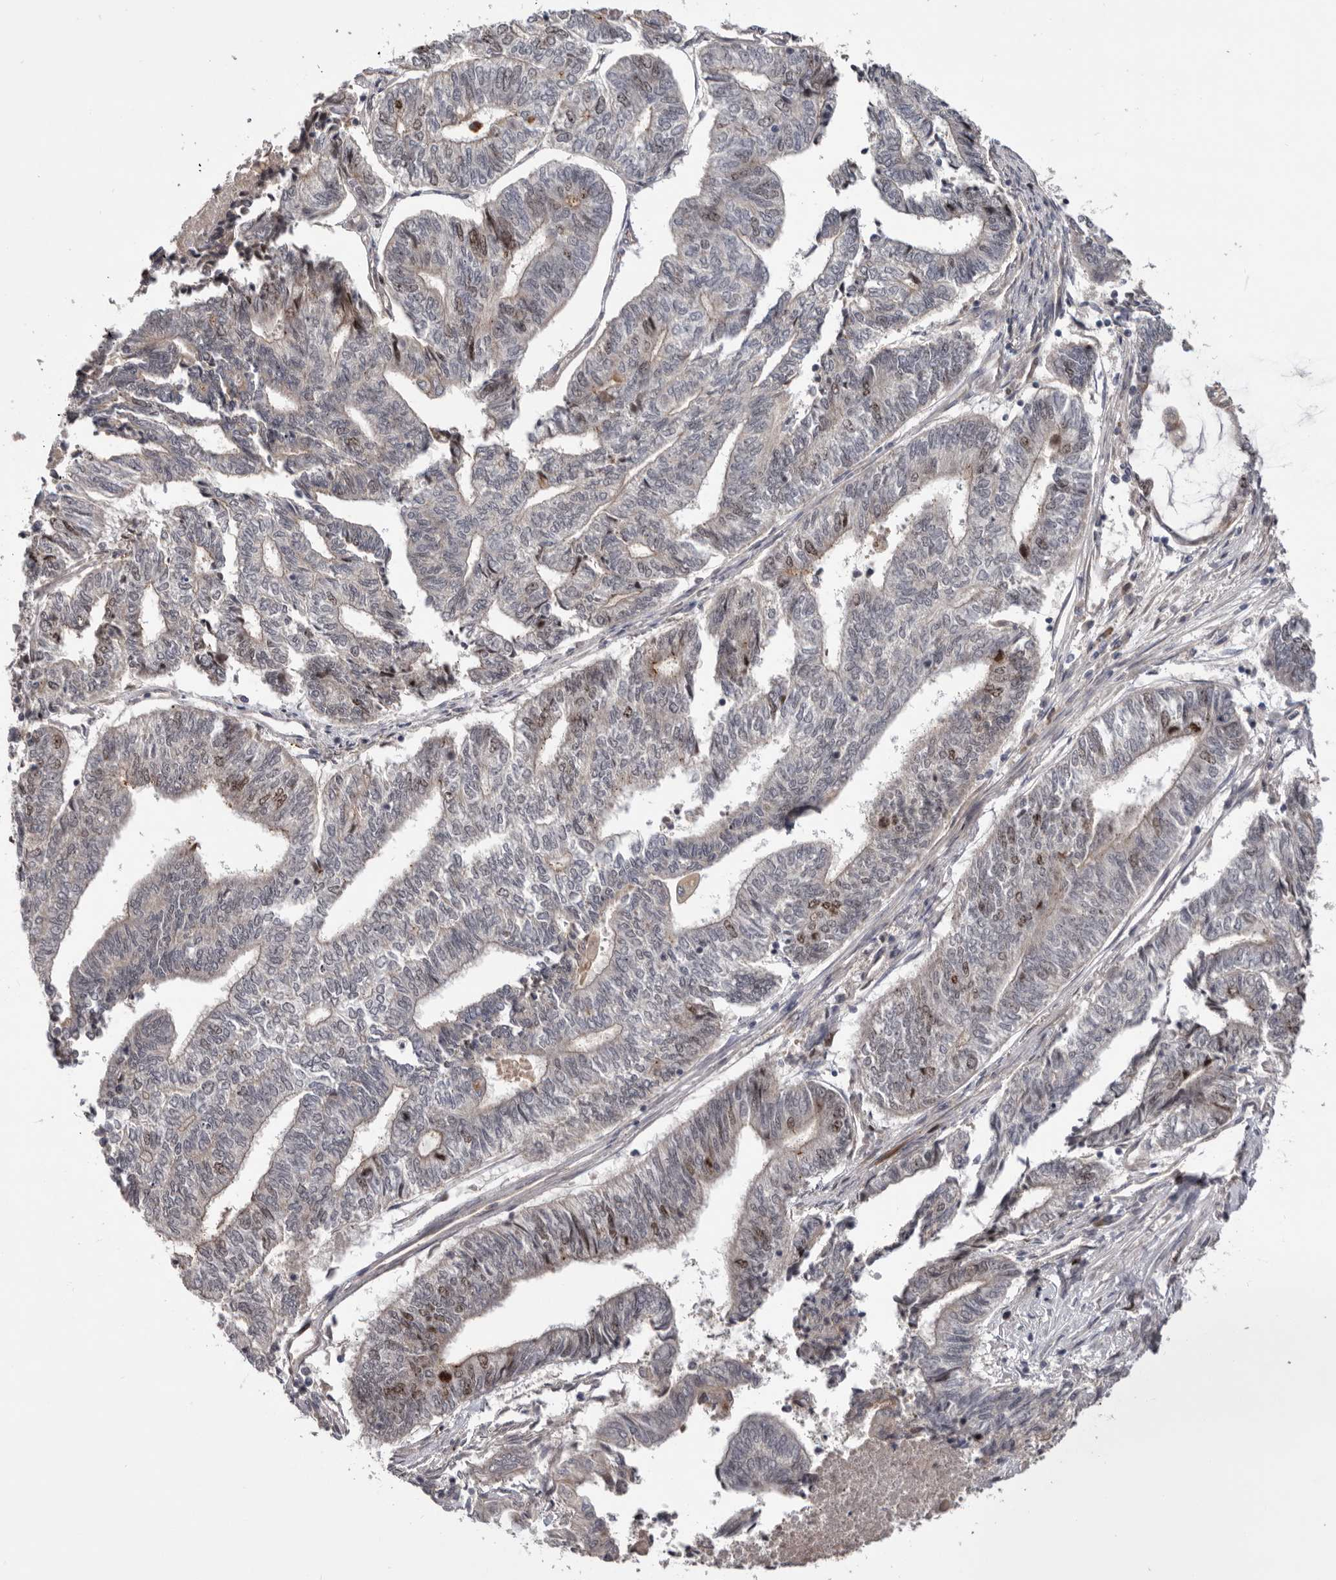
{"staining": {"intensity": "moderate", "quantity": "<25%", "location": "nuclear"}, "tissue": "endometrial cancer", "cell_type": "Tumor cells", "image_type": "cancer", "snomed": [{"axis": "morphology", "description": "Adenocarcinoma, NOS"}, {"axis": "topography", "description": "Uterus"}, {"axis": "topography", "description": "Endometrium"}], "caption": "An immunohistochemistry image of tumor tissue is shown. Protein staining in brown labels moderate nuclear positivity in endometrial adenocarcinoma within tumor cells. The protein is stained brown, and the nuclei are stained in blue (DAB IHC with brightfield microscopy, high magnification).", "gene": "CDCA8", "patient": {"sex": "female", "age": 70}}